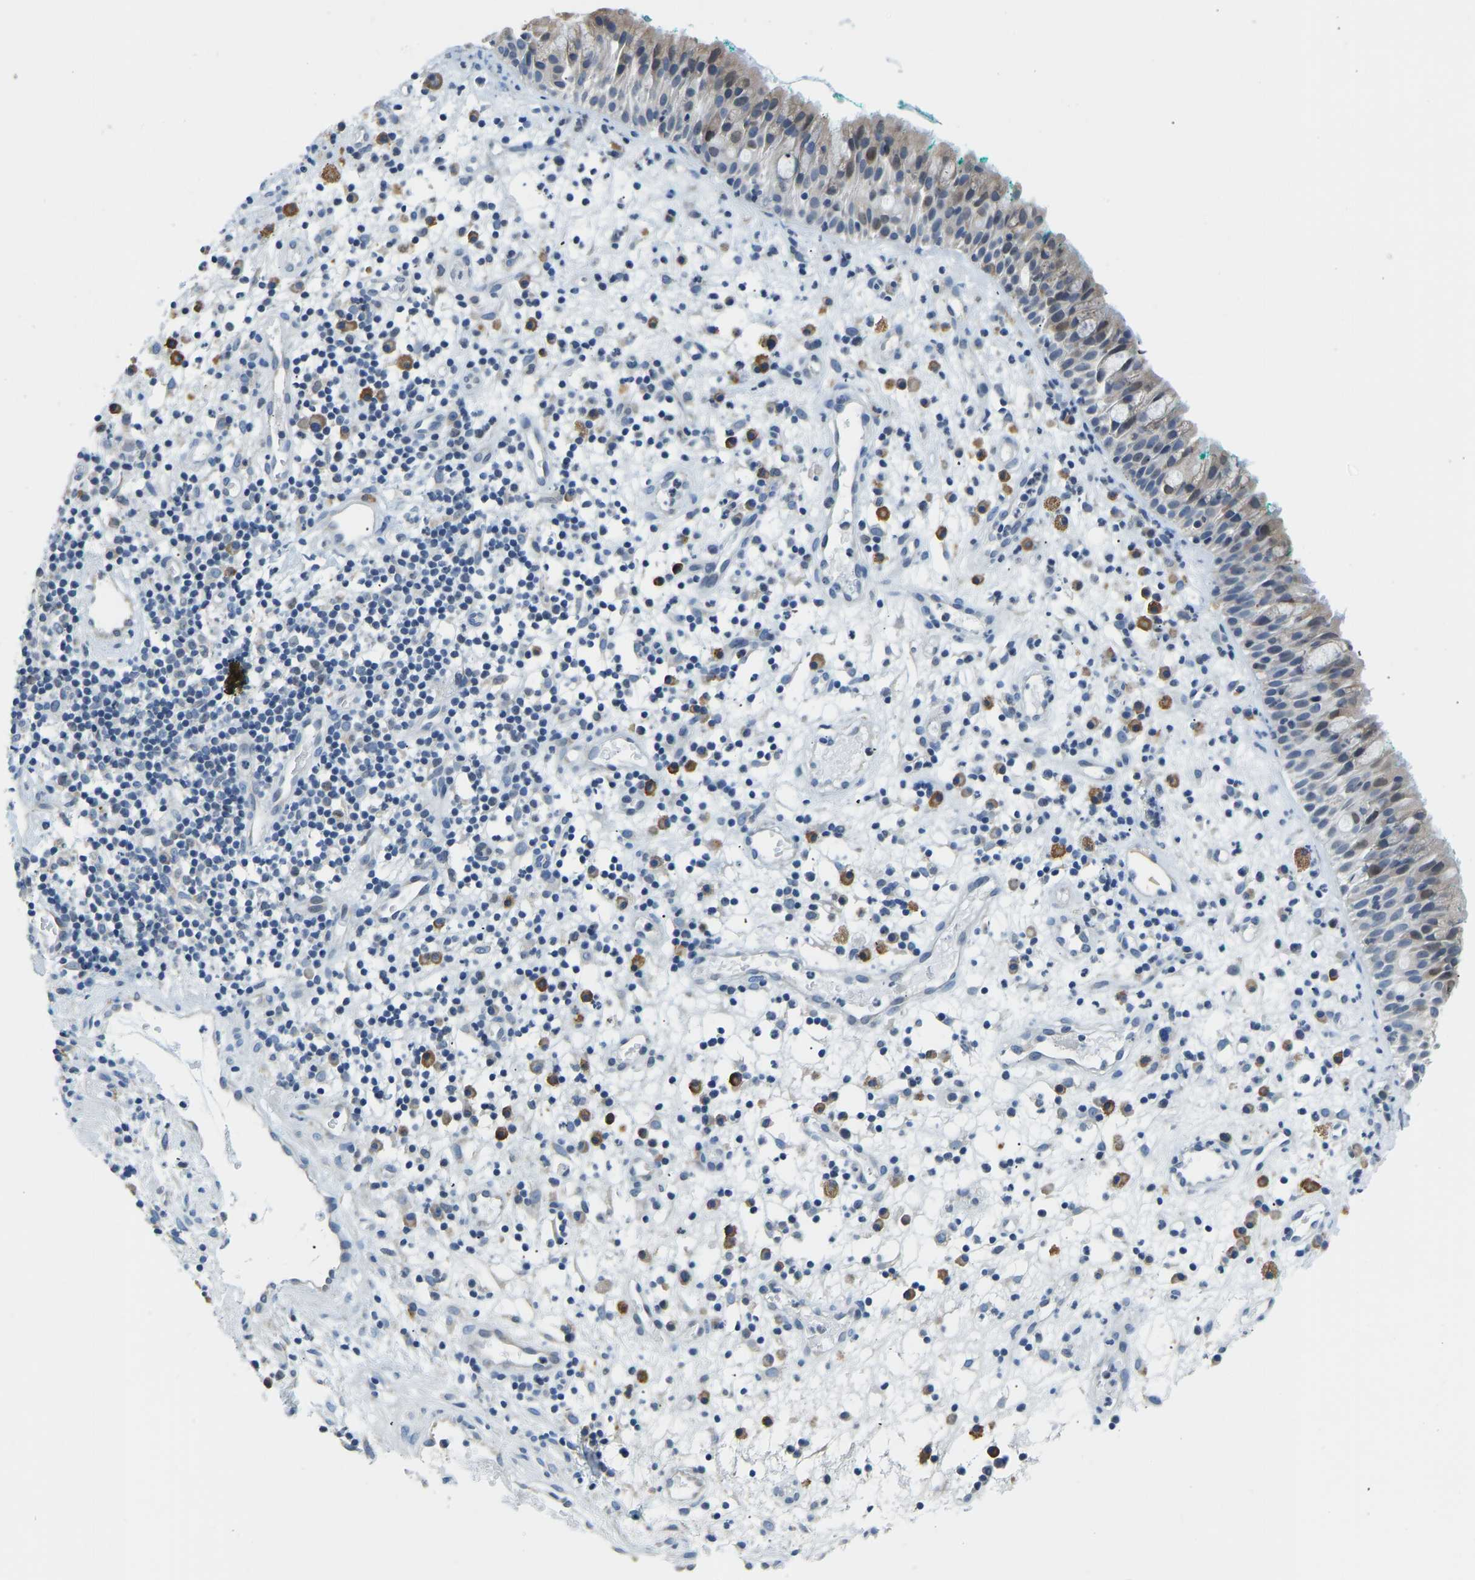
{"staining": {"intensity": "moderate", "quantity": "<25%", "location": "nuclear"}, "tissue": "nasopharynx", "cell_type": "Respiratory epithelial cells", "image_type": "normal", "snomed": [{"axis": "morphology", "description": "Normal tissue, NOS"}, {"axis": "morphology", "description": "Basal cell carcinoma"}, {"axis": "topography", "description": "Cartilage tissue"}, {"axis": "topography", "description": "Nasopharynx"}, {"axis": "topography", "description": "Oral tissue"}], "caption": "Protein analysis of normal nasopharynx reveals moderate nuclear staining in about <25% of respiratory epithelial cells.", "gene": "VRK1", "patient": {"sex": "female", "age": 77}}